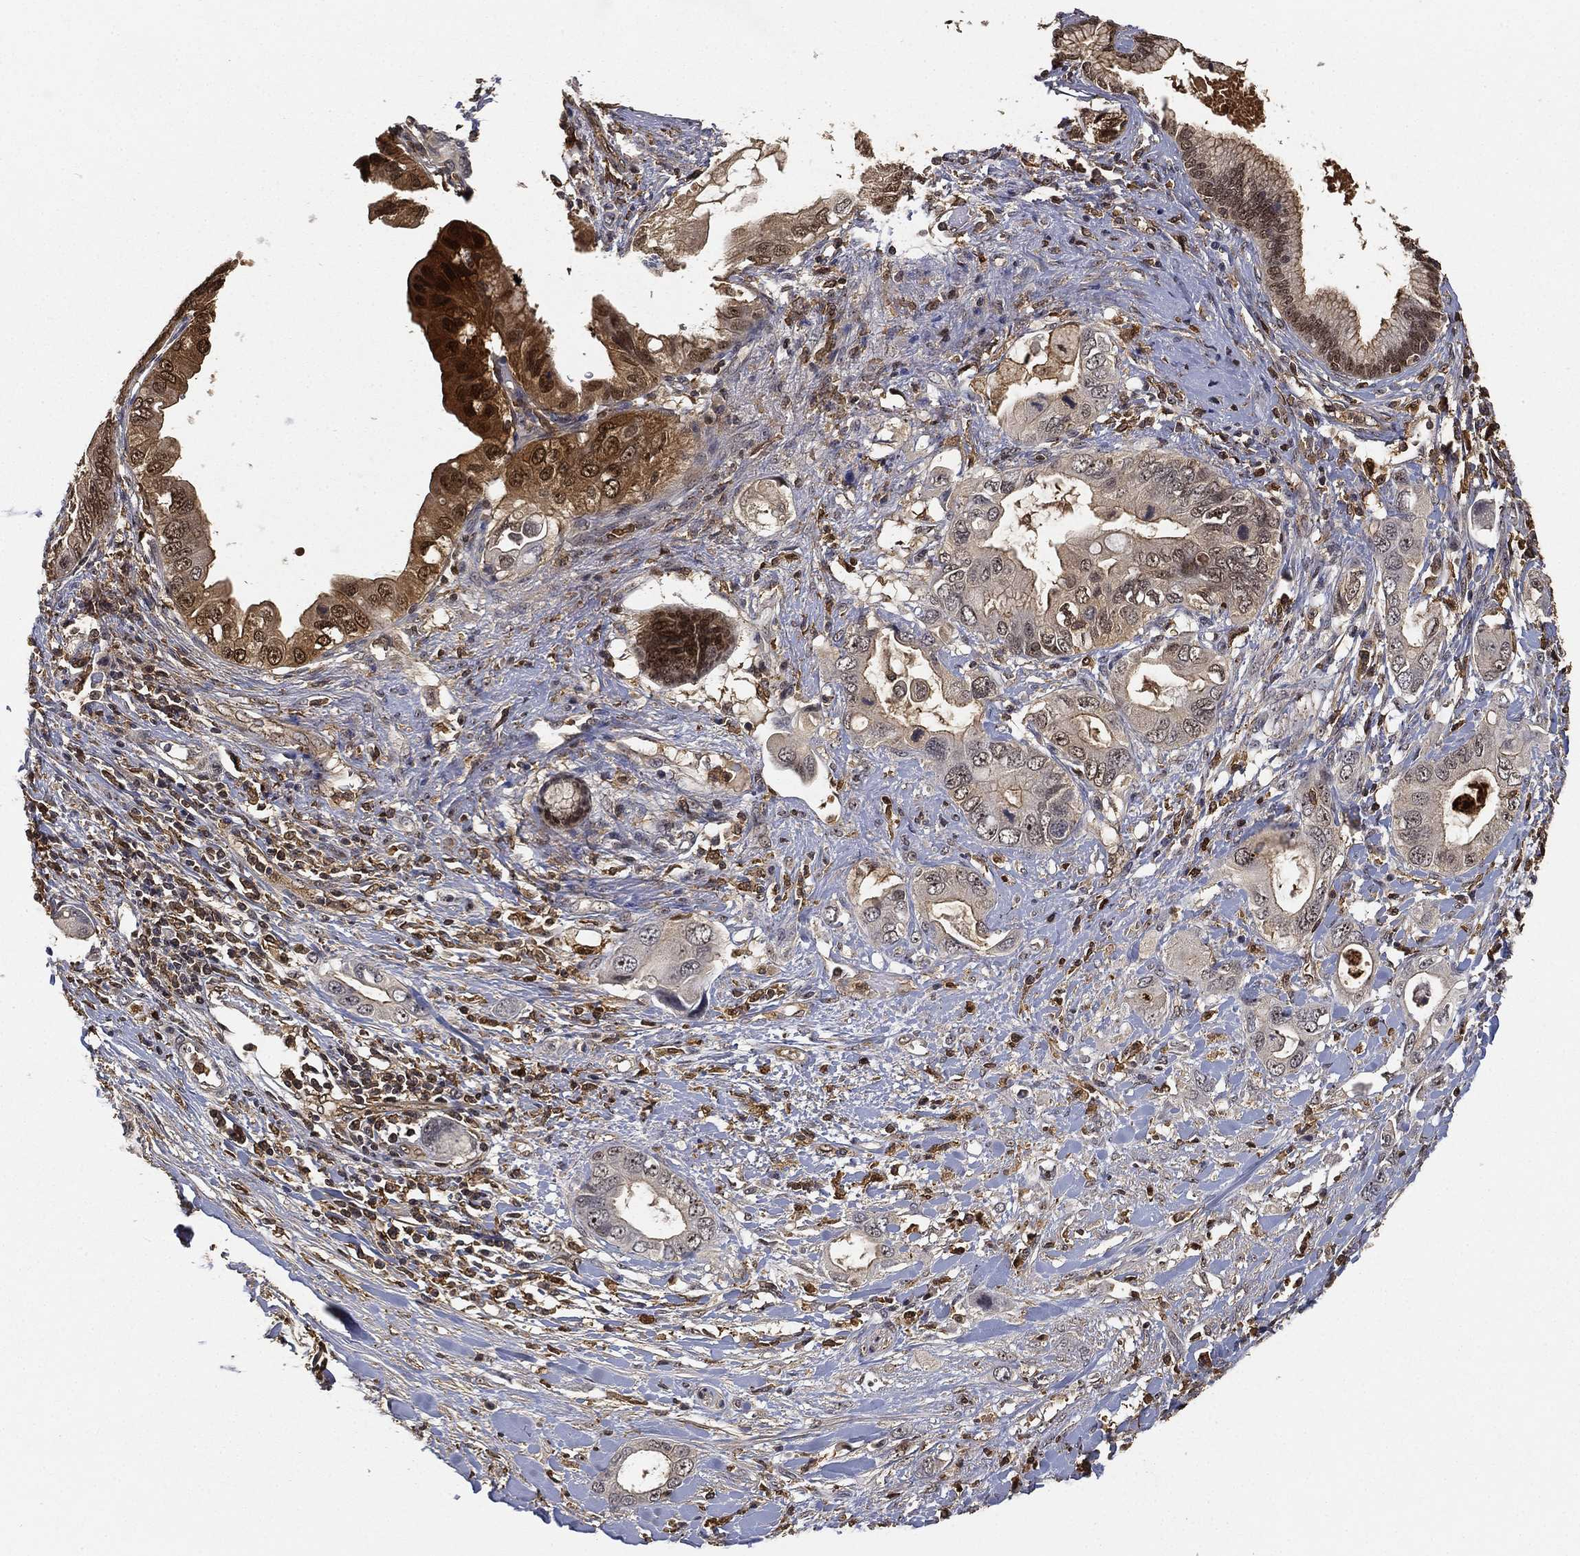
{"staining": {"intensity": "moderate", "quantity": "<25%", "location": "cytoplasmic/membranous,nuclear"}, "tissue": "pancreatic cancer", "cell_type": "Tumor cells", "image_type": "cancer", "snomed": [{"axis": "morphology", "description": "Adenocarcinoma, NOS"}, {"axis": "topography", "description": "Pancreas"}], "caption": "Human pancreatic adenocarcinoma stained with a protein marker shows moderate staining in tumor cells.", "gene": "CRYL1", "patient": {"sex": "female", "age": 56}}